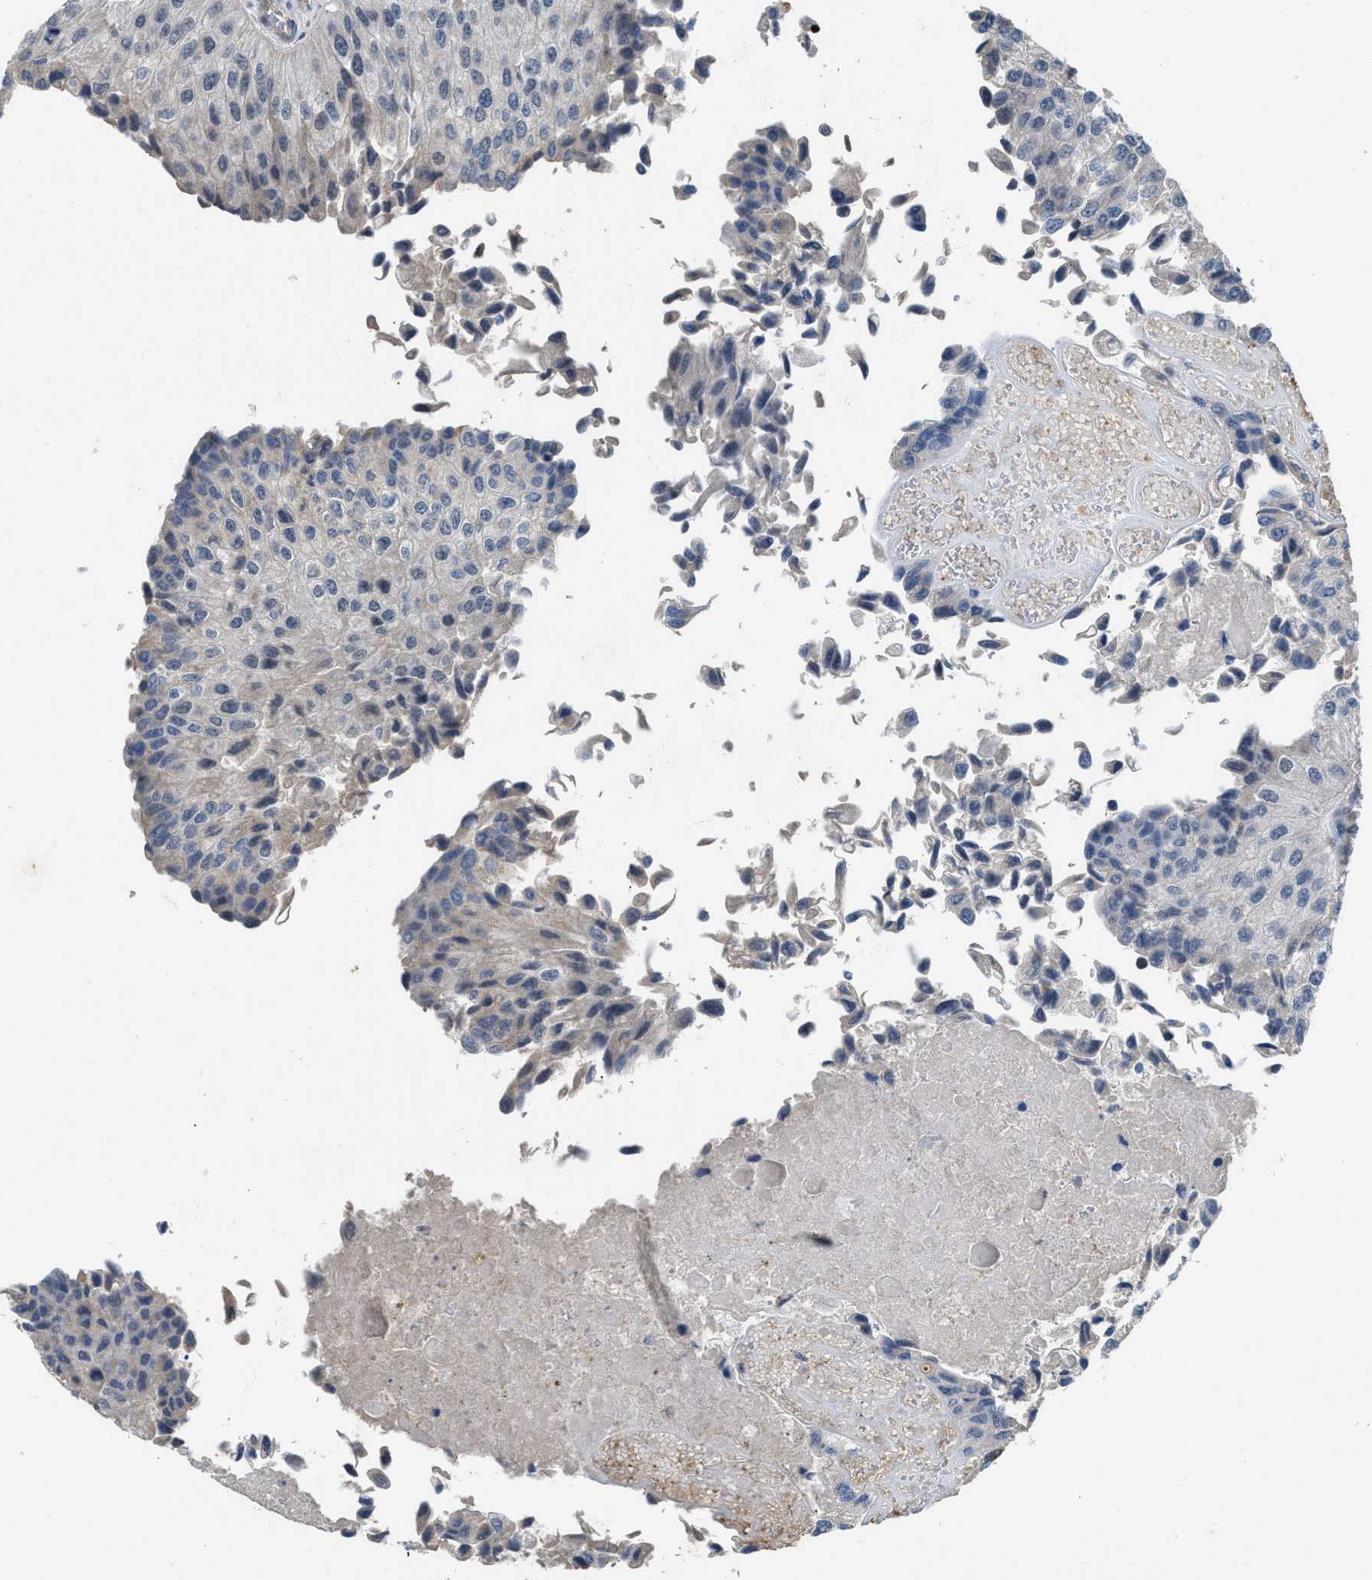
{"staining": {"intensity": "negative", "quantity": "none", "location": "none"}, "tissue": "urothelial cancer", "cell_type": "Tumor cells", "image_type": "cancer", "snomed": [{"axis": "morphology", "description": "Urothelial carcinoma, High grade"}, {"axis": "topography", "description": "Kidney"}, {"axis": "topography", "description": "Urinary bladder"}], "caption": "The micrograph displays no significant staining in tumor cells of urothelial cancer.", "gene": "TERF2IP", "patient": {"sex": "male", "age": 77}}